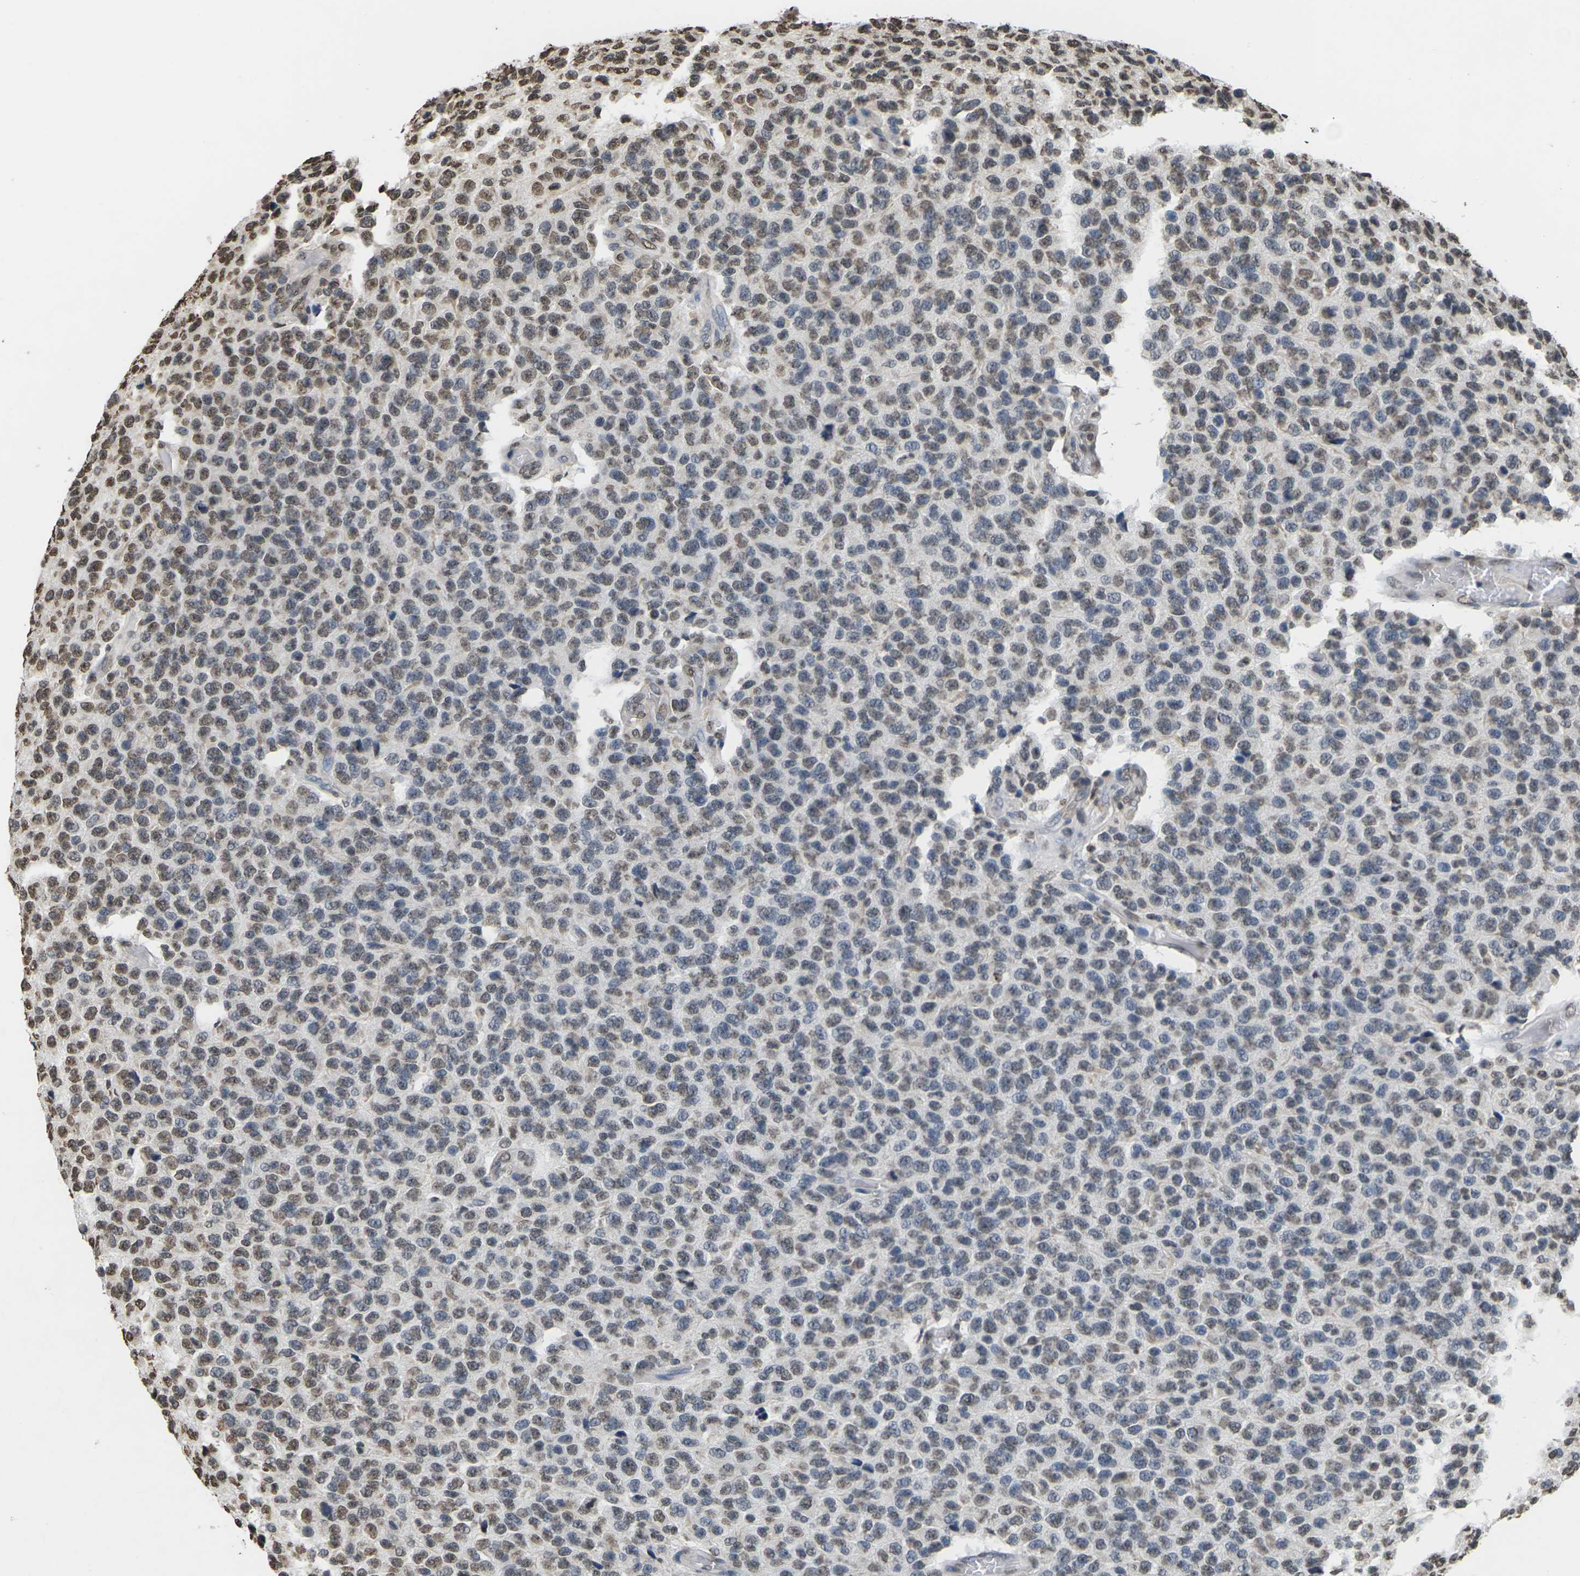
{"staining": {"intensity": "weak", "quantity": "25%-75%", "location": "nuclear"}, "tissue": "glioma", "cell_type": "Tumor cells", "image_type": "cancer", "snomed": [{"axis": "morphology", "description": "Glioma, malignant, High grade"}, {"axis": "topography", "description": "pancreas cauda"}], "caption": "Tumor cells display weak nuclear expression in approximately 25%-75% of cells in glioma.", "gene": "EMSY", "patient": {"sex": "male", "age": 60}}